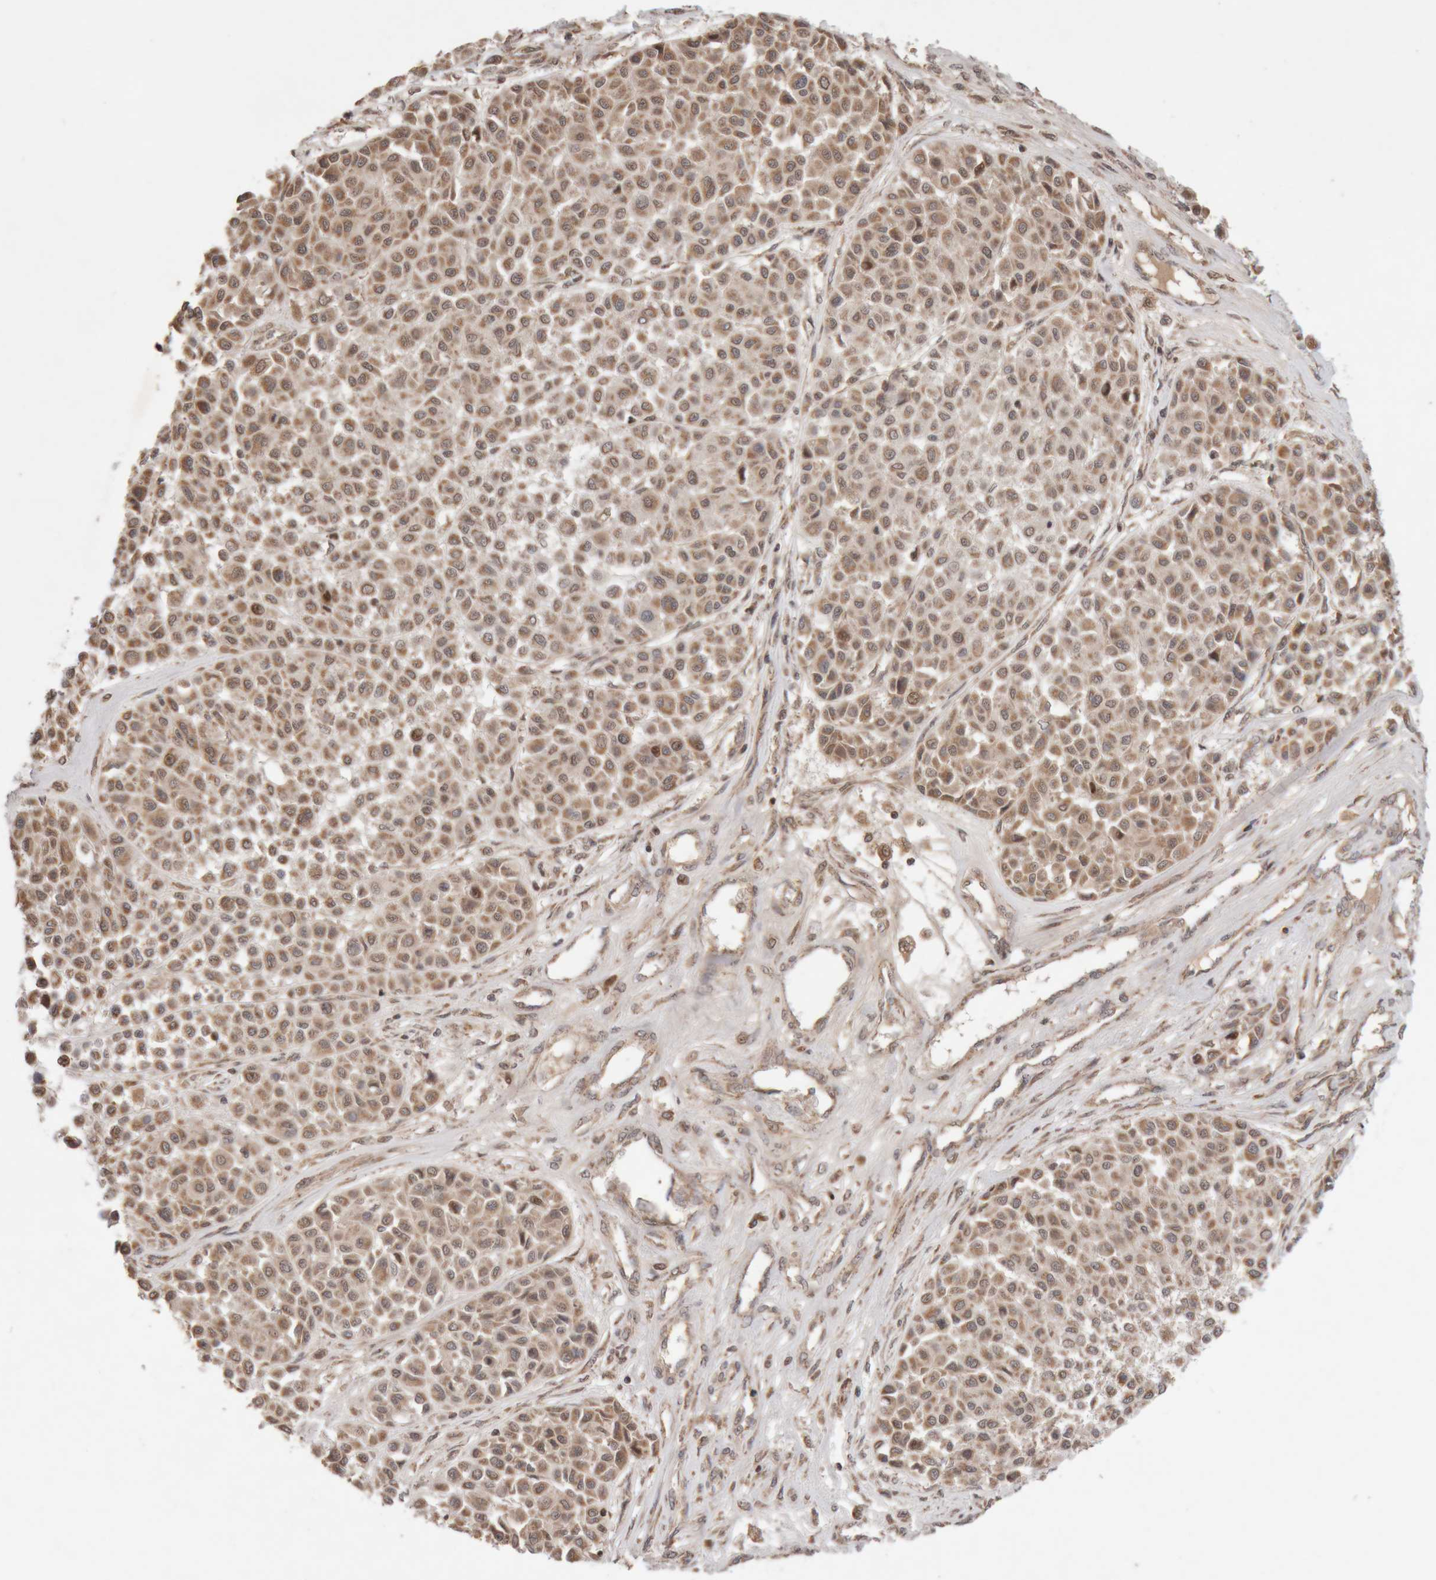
{"staining": {"intensity": "moderate", "quantity": ">75%", "location": "cytoplasmic/membranous"}, "tissue": "melanoma", "cell_type": "Tumor cells", "image_type": "cancer", "snomed": [{"axis": "morphology", "description": "Malignant melanoma, Metastatic site"}, {"axis": "topography", "description": "Soft tissue"}], "caption": "The micrograph shows staining of melanoma, revealing moderate cytoplasmic/membranous protein positivity (brown color) within tumor cells. The protein of interest is shown in brown color, while the nuclei are stained blue.", "gene": "KIF21B", "patient": {"sex": "male", "age": 41}}